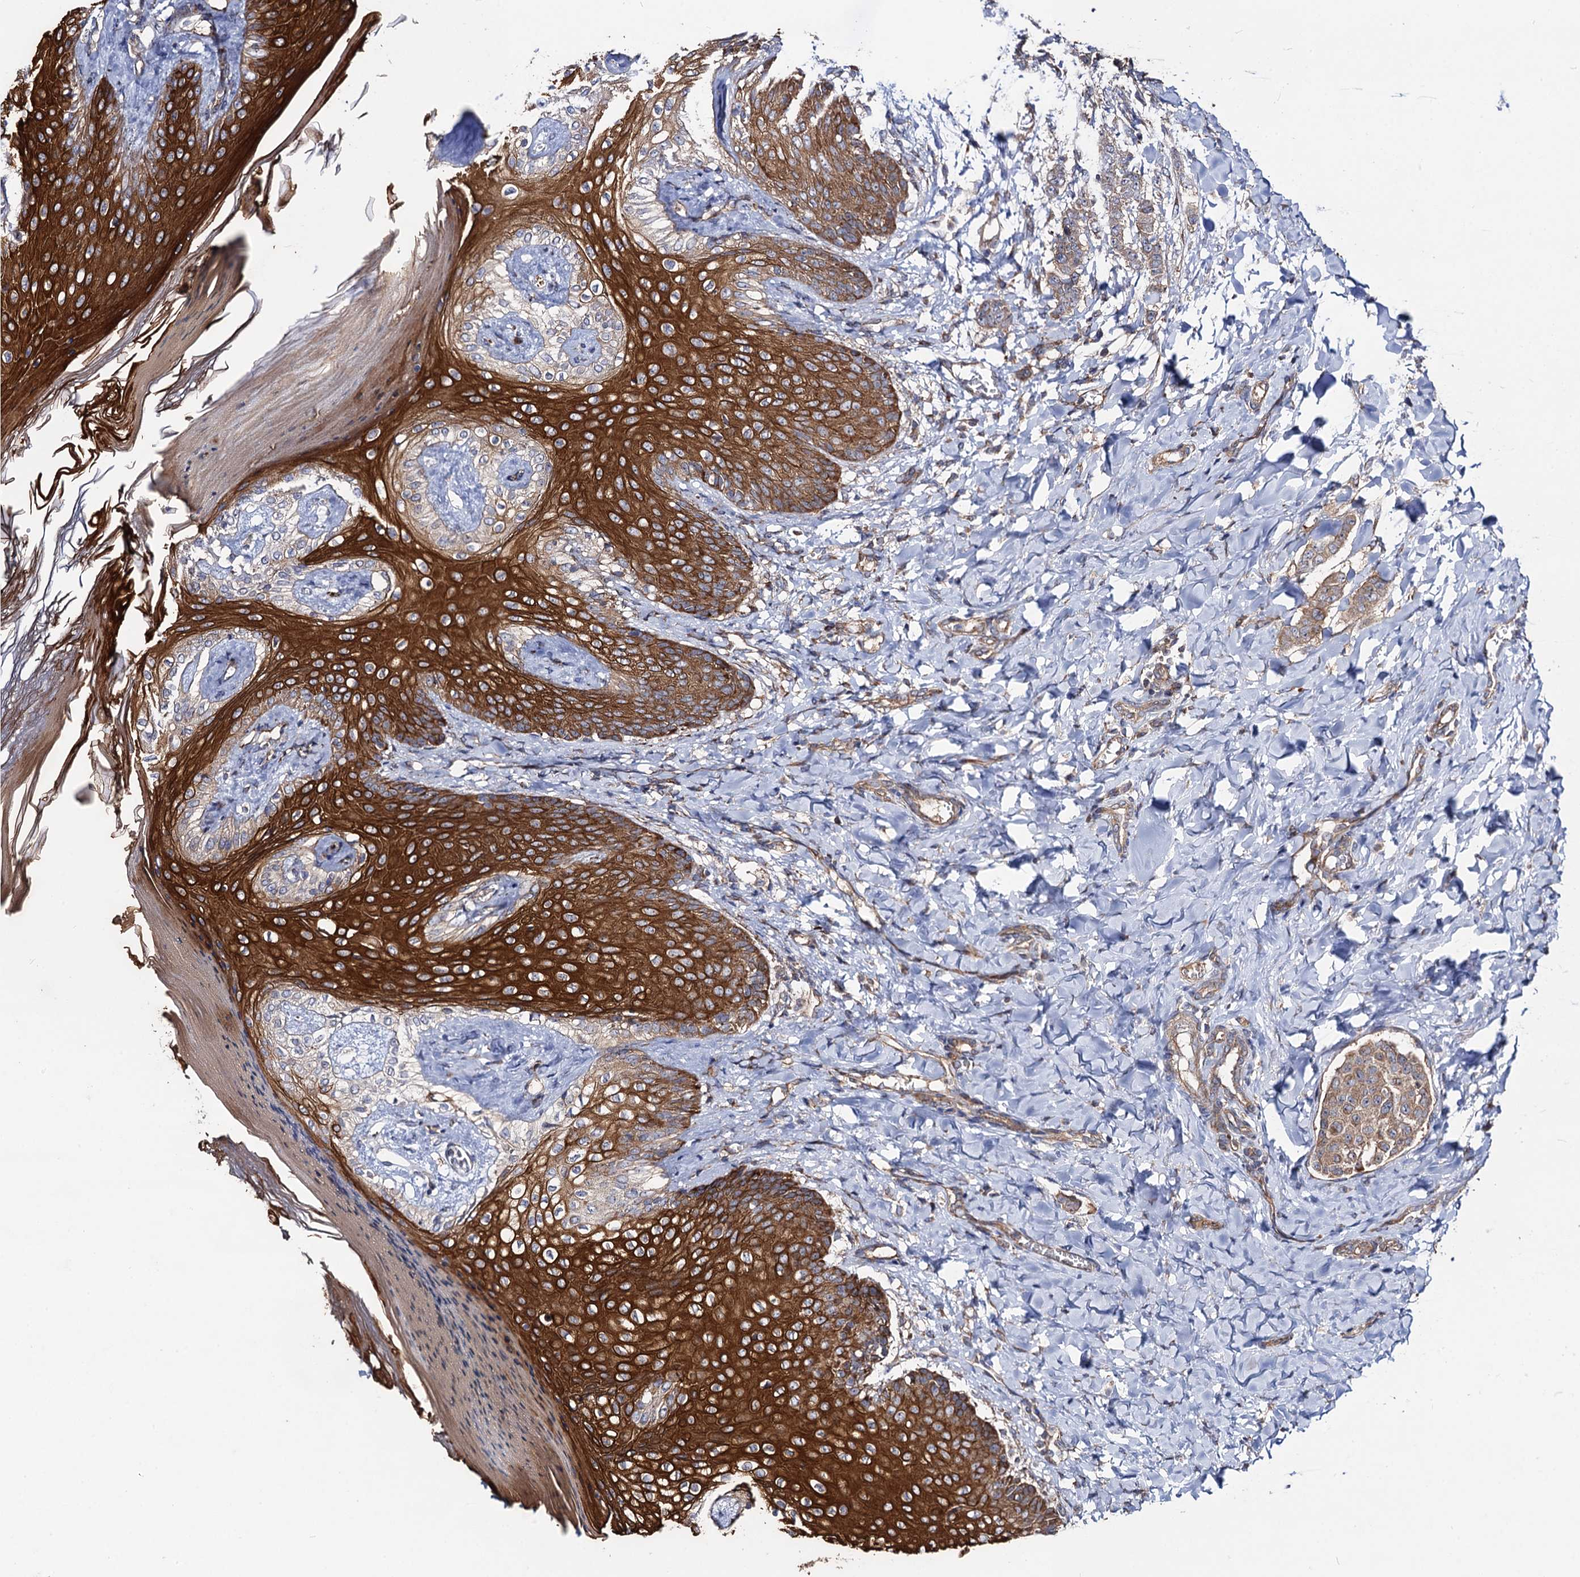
{"staining": {"intensity": "moderate", "quantity": ">75%", "location": "cytoplasmic/membranous"}, "tissue": "breast cancer", "cell_type": "Tumor cells", "image_type": "cancer", "snomed": [{"axis": "morphology", "description": "Duct carcinoma"}, {"axis": "topography", "description": "Breast"}], "caption": "Brown immunohistochemical staining in human breast intraductal carcinoma demonstrates moderate cytoplasmic/membranous staining in approximately >75% of tumor cells.", "gene": "DYDC1", "patient": {"sex": "female", "age": 40}}